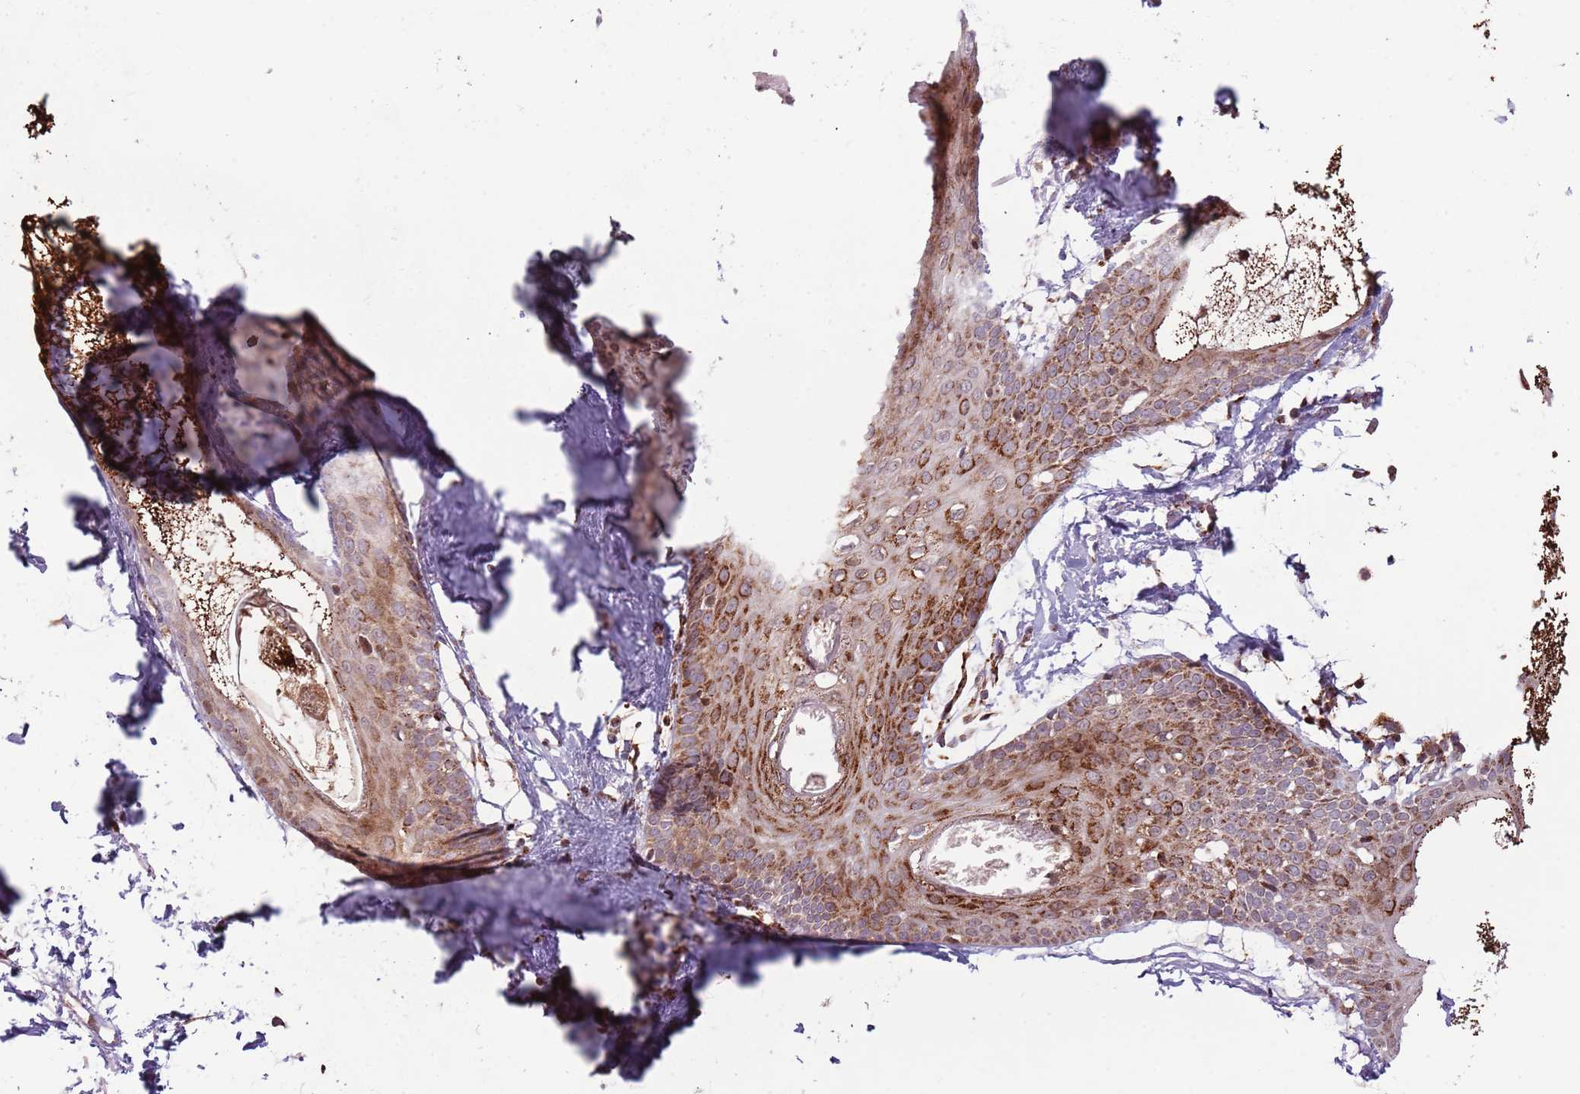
{"staining": {"intensity": "negative", "quantity": "none", "location": "none"}, "tissue": "skin", "cell_type": "Fibroblasts", "image_type": "normal", "snomed": [{"axis": "morphology", "description": "Normal tissue, NOS"}, {"axis": "topography", "description": "Skin"}], "caption": "DAB immunohistochemical staining of normal human skin reveals no significant staining in fibroblasts. (Brightfield microscopy of DAB immunohistochemistry (IHC) at high magnification).", "gene": "ULK3", "patient": {"sex": "male", "age": 66}}